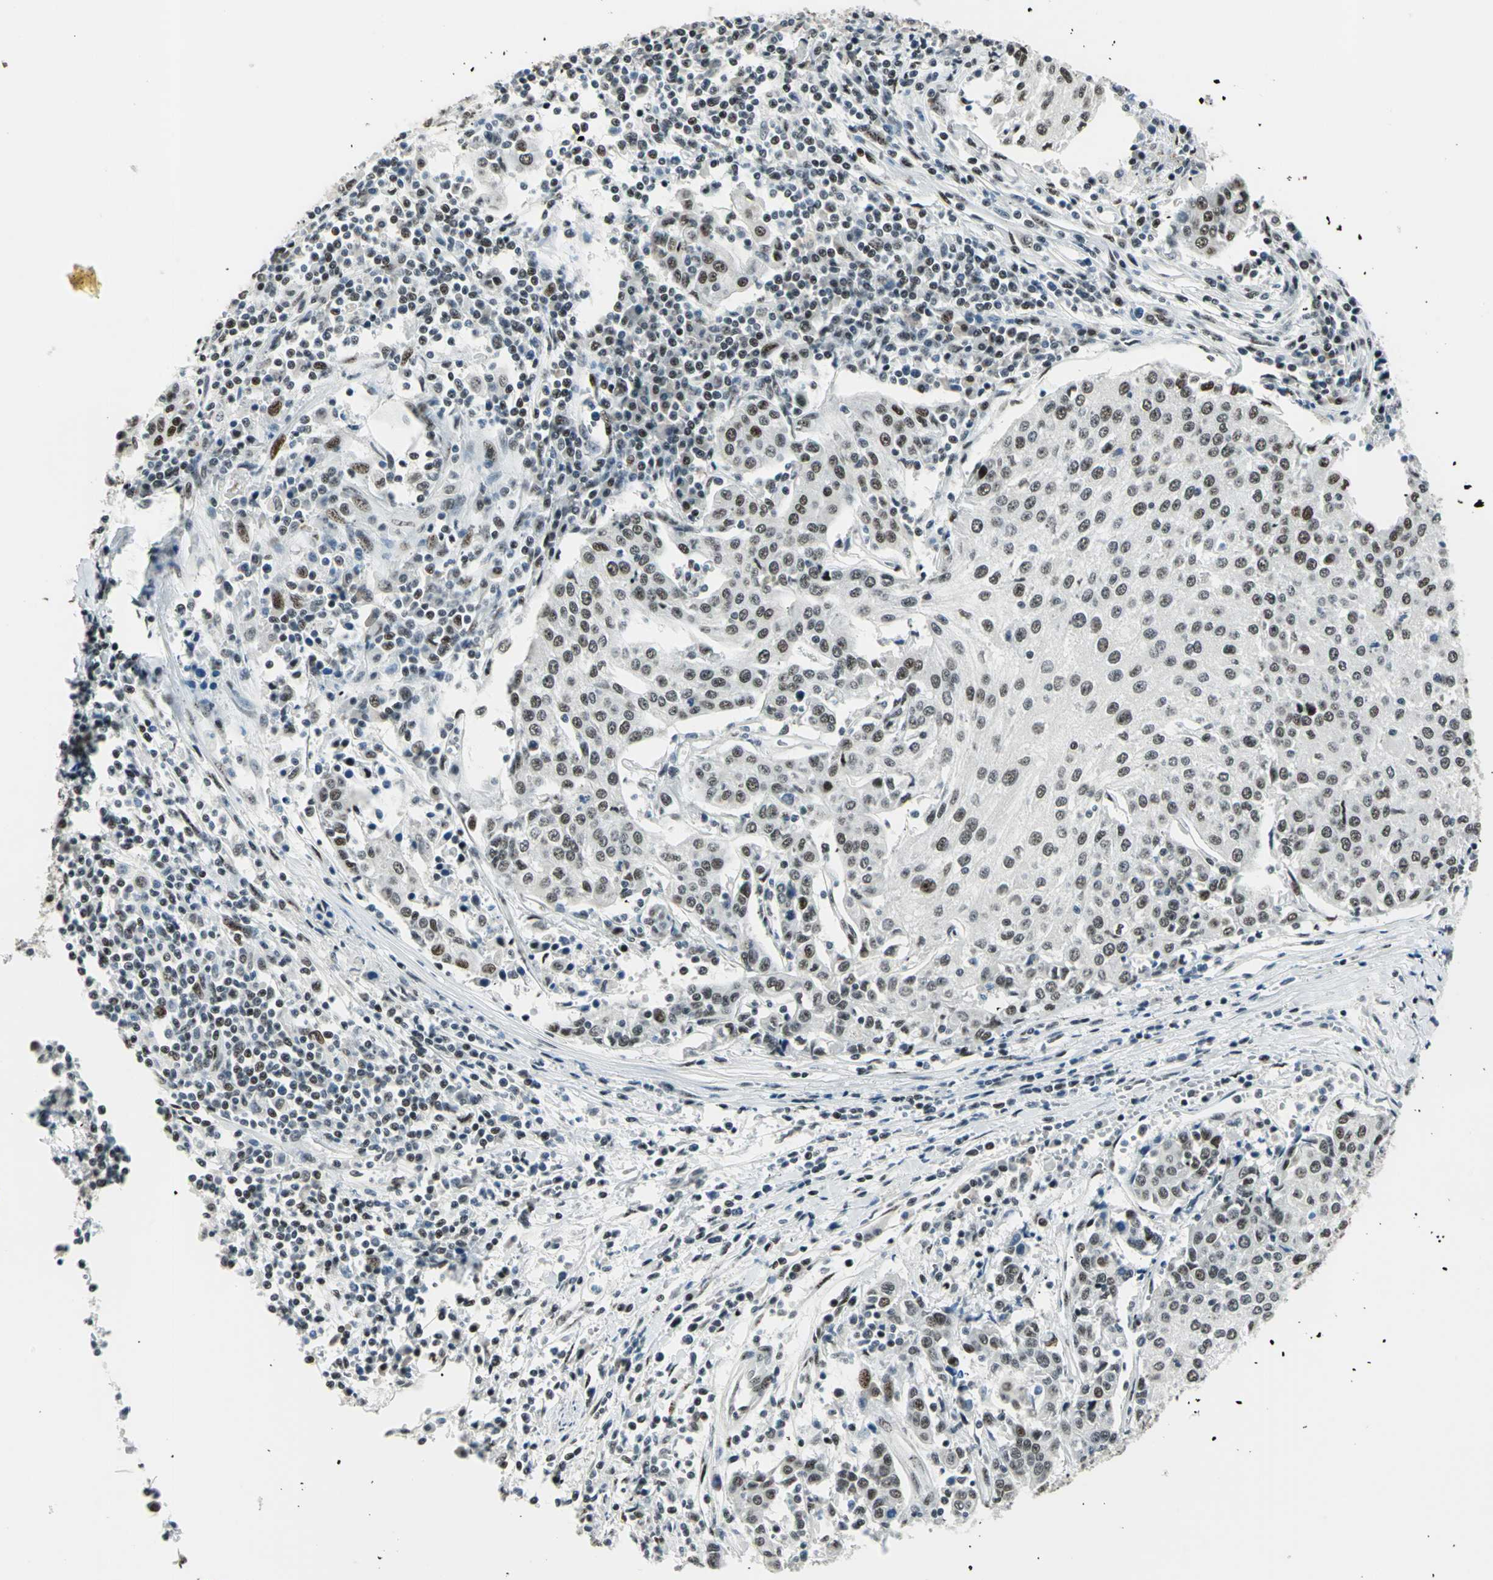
{"staining": {"intensity": "strong", "quantity": ">75%", "location": "nuclear"}, "tissue": "urothelial cancer", "cell_type": "Tumor cells", "image_type": "cancer", "snomed": [{"axis": "morphology", "description": "Urothelial carcinoma, High grade"}, {"axis": "topography", "description": "Urinary bladder"}], "caption": "This histopathology image exhibits urothelial carcinoma (high-grade) stained with IHC to label a protein in brown. The nuclear of tumor cells show strong positivity for the protein. Nuclei are counter-stained blue.", "gene": "KAT6B", "patient": {"sex": "female", "age": 85}}